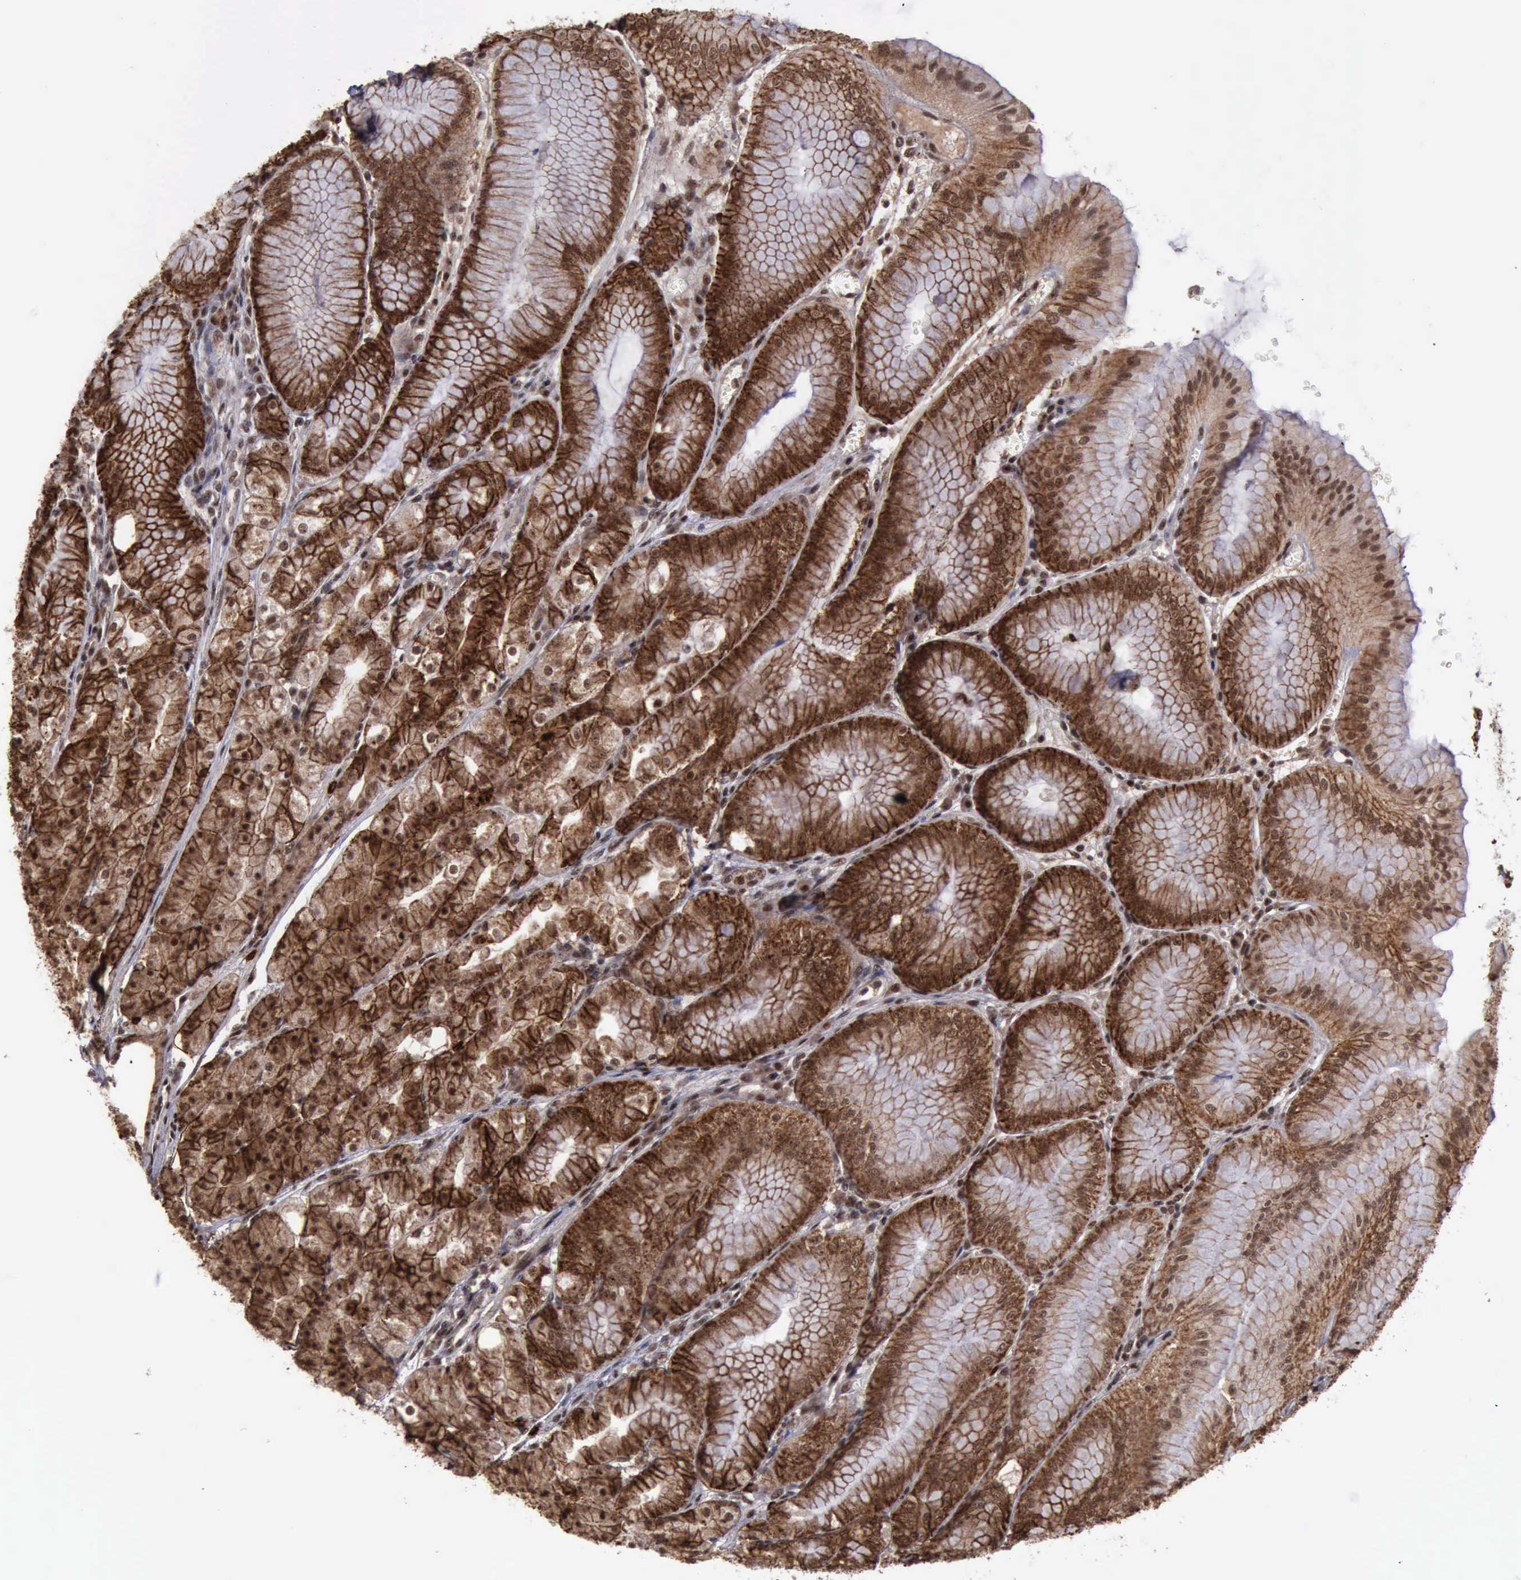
{"staining": {"intensity": "strong", "quantity": ">75%", "location": "cytoplasmic/membranous,nuclear"}, "tissue": "stomach", "cell_type": "Glandular cells", "image_type": "normal", "snomed": [{"axis": "morphology", "description": "Normal tissue, NOS"}, {"axis": "topography", "description": "Stomach, lower"}], "caption": "Immunohistochemical staining of normal stomach exhibits strong cytoplasmic/membranous,nuclear protein positivity in approximately >75% of glandular cells.", "gene": "TRMT2A", "patient": {"sex": "male", "age": 71}}